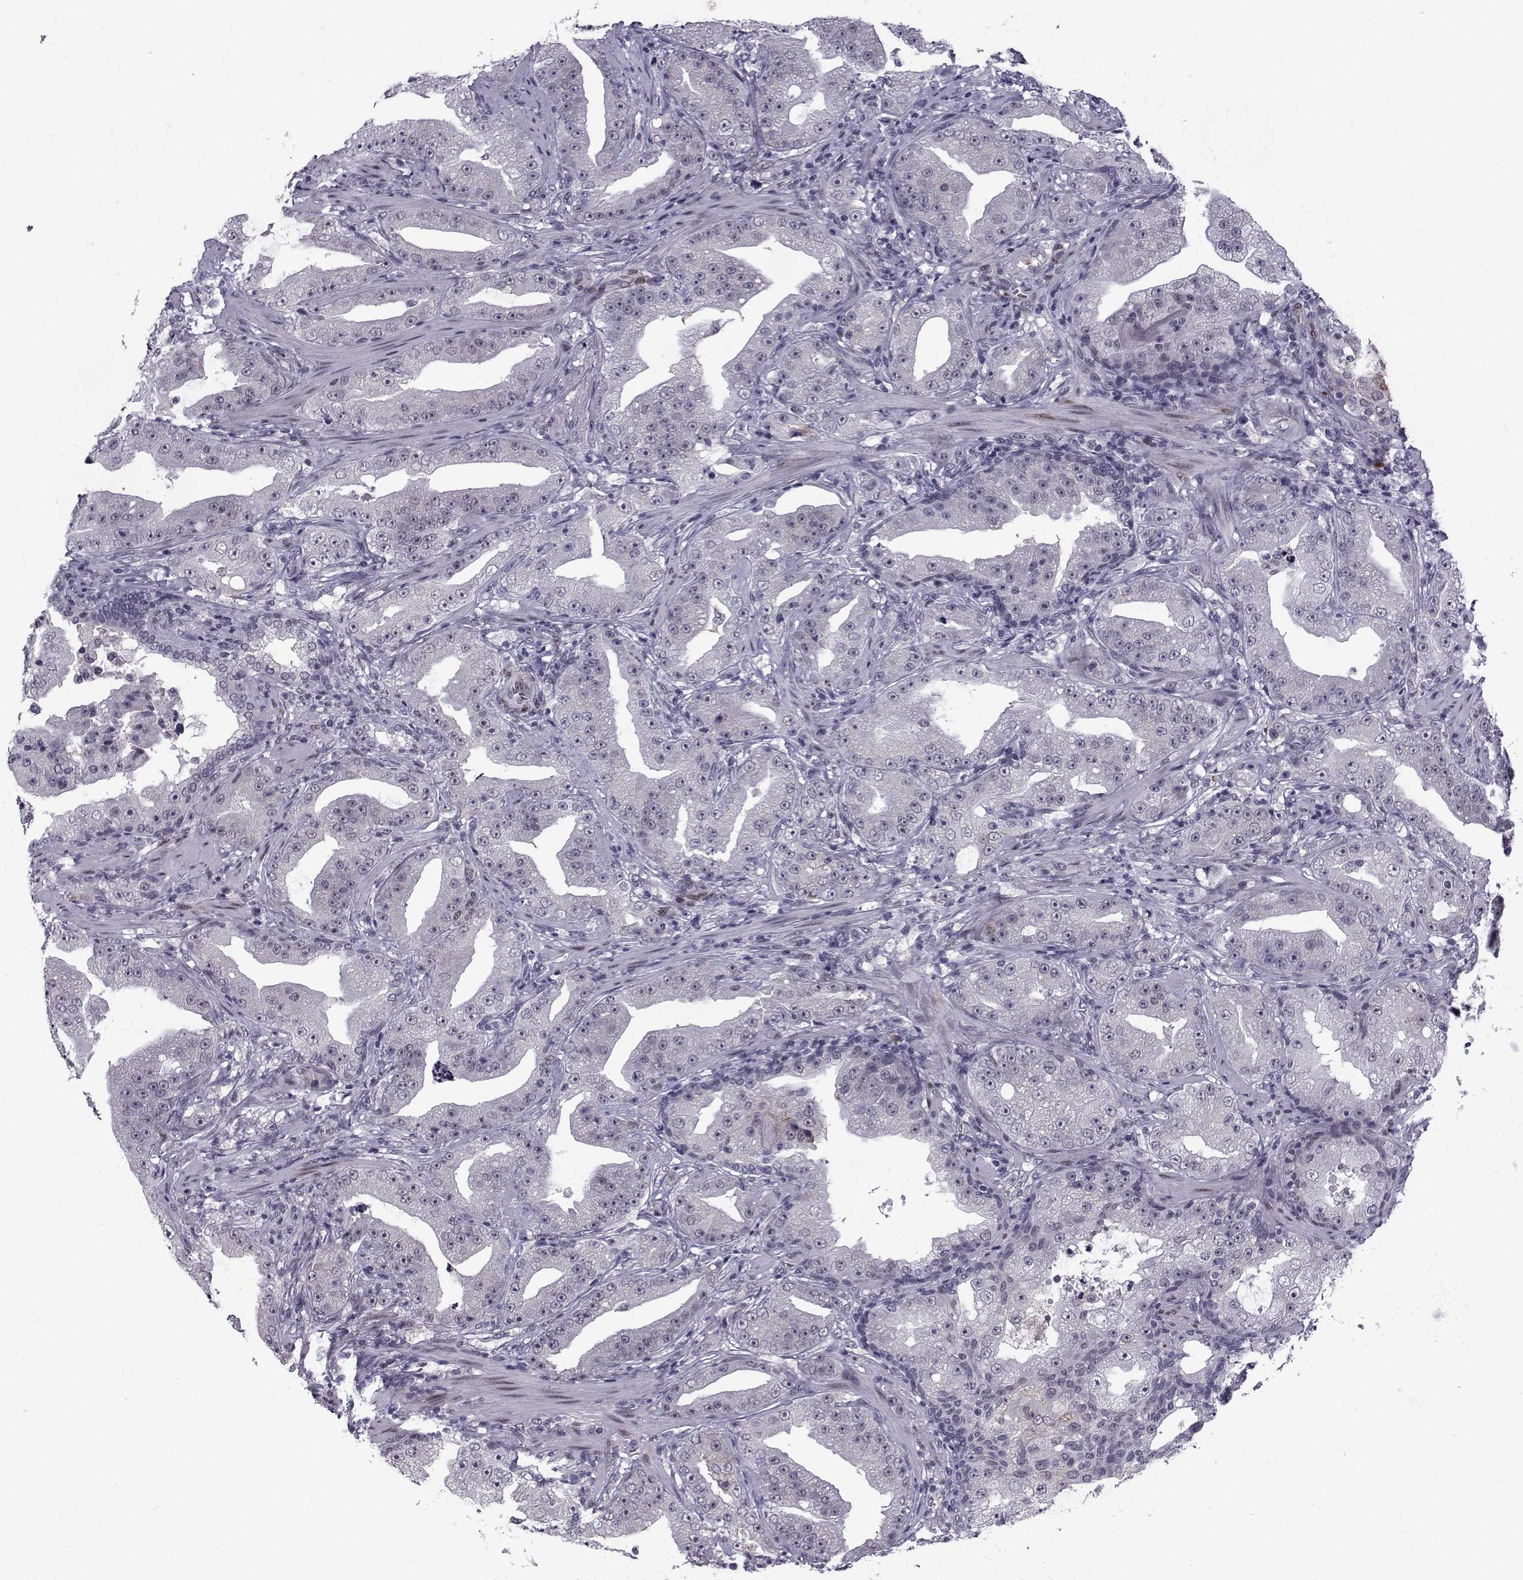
{"staining": {"intensity": "negative", "quantity": "none", "location": "none"}, "tissue": "prostate cancer", "cell_type": "Tumor cells", "image_type": "cancer", "snomed": [{"axis": "morphology", "description": "Adenocarcinoma, Low grade"}, {"axis": "topography", "description": "Prostate"}], "caption": "A high-resolution histopathology image shows IHC staining of prostate low-grade adenocarcinoma, which shows no significant expression in tumor cells. (Brightfield microscopy of DAB (3,3'-diaminobenzidine) immunohistochemistry at high magnification).", "gene": "RBM24", "patient": {"sex": "male", "age": 62}}